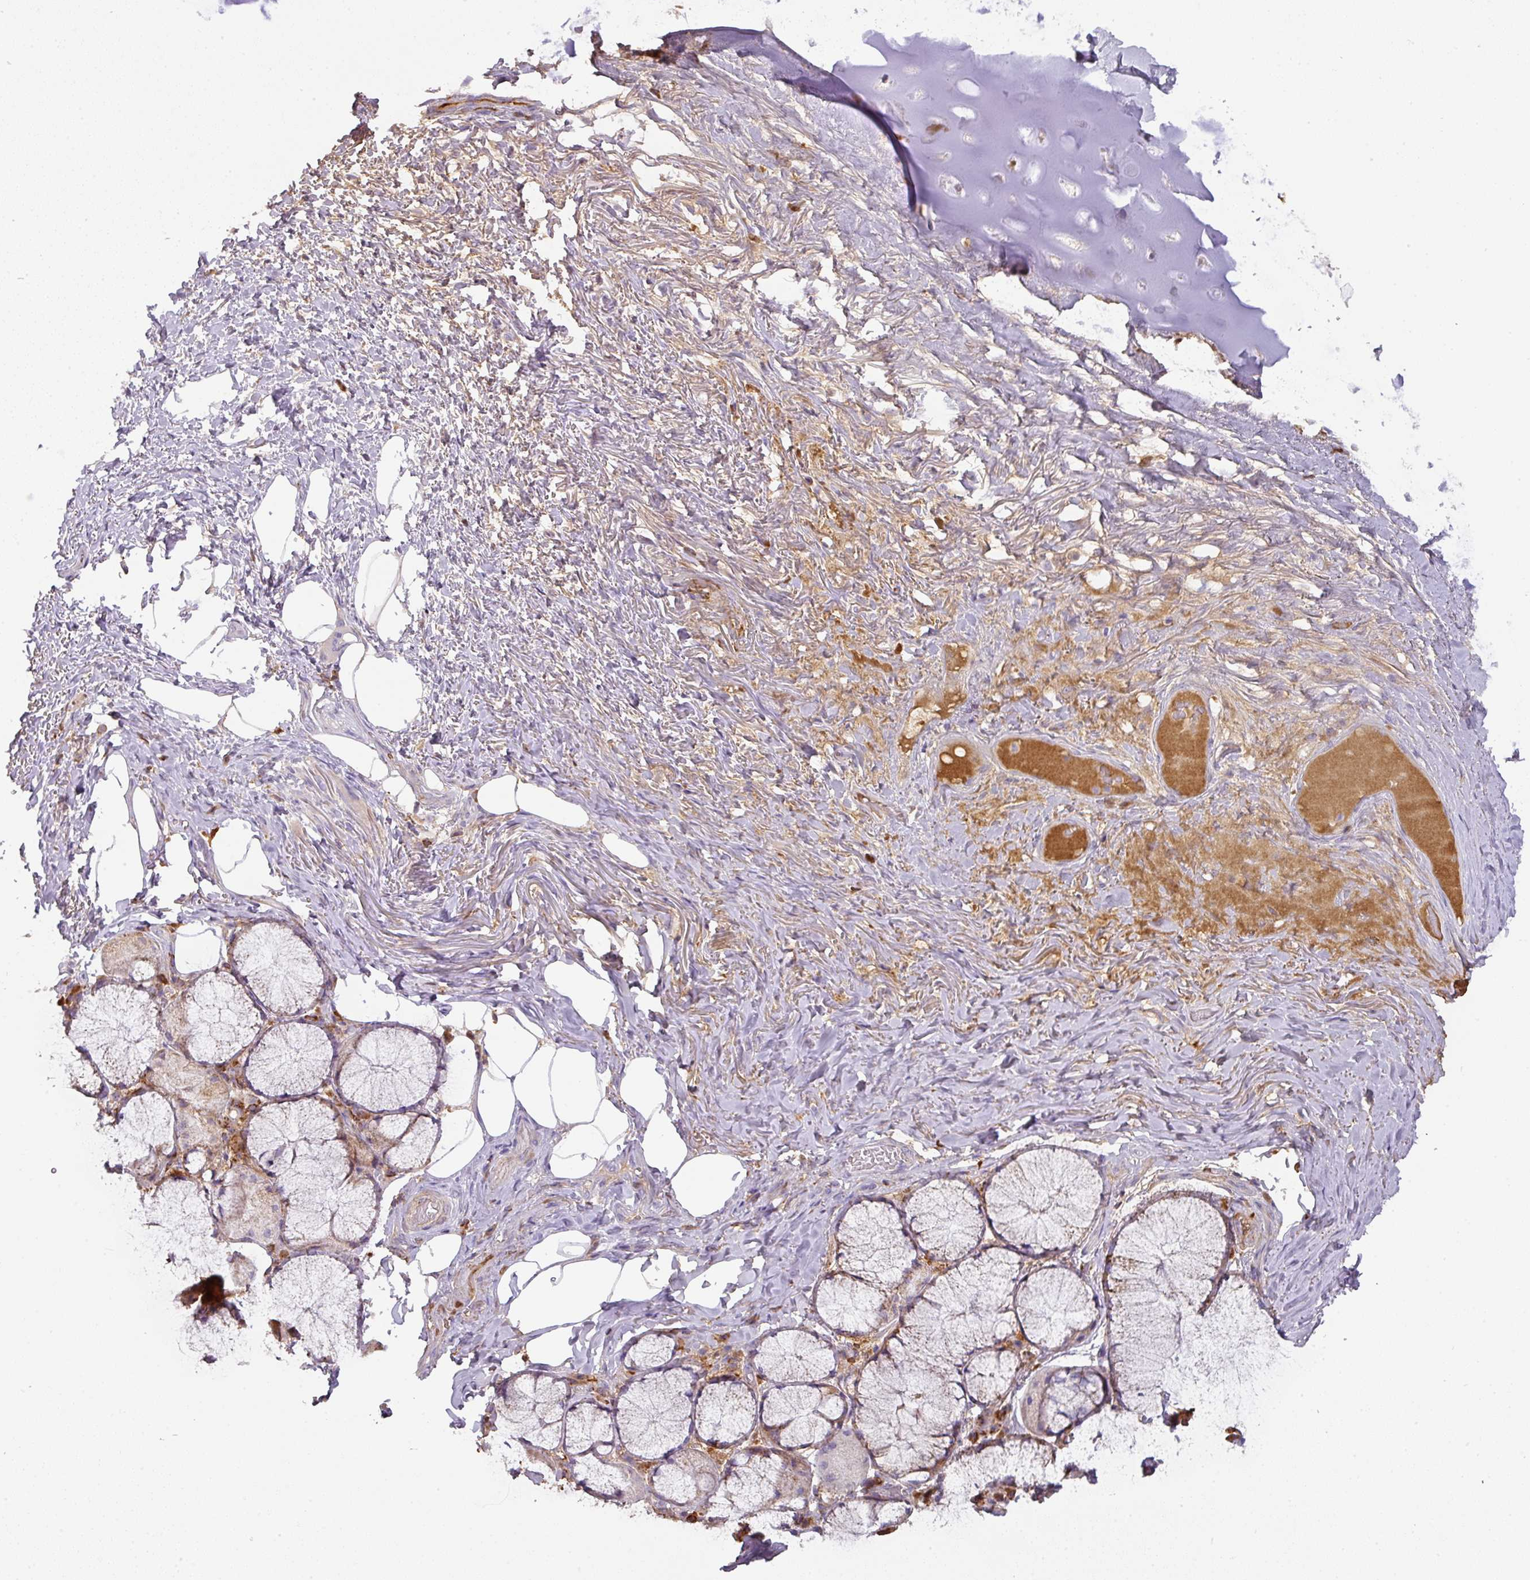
{"staining": {"intensity": "weak", "quantity": "<25%", "location": "cytoplasmic/membranous"}, "tissue": "adipose tissue", "cell_type": "Adipocytes", "image_type": "normal", "snomed": [{"axis": "morphology", "description": "Normal tissue, NOS"}, {"axis": "topography", "description": "Cartilage tissue"}, {"axis": "topography", "description": "Bronchus"}], "caption": "IHC of unremarkable adipose tissue demonstrates no expression in adipocytes. Brightfield microscopy of immunohistochemistry stained with DAB (3,3'-diaminobenzidine) (brown) and hematoxylin (blue), captured at high magnification.", "gene": "CCZ1B", "patient": {"sex": "male", "age": 56}}